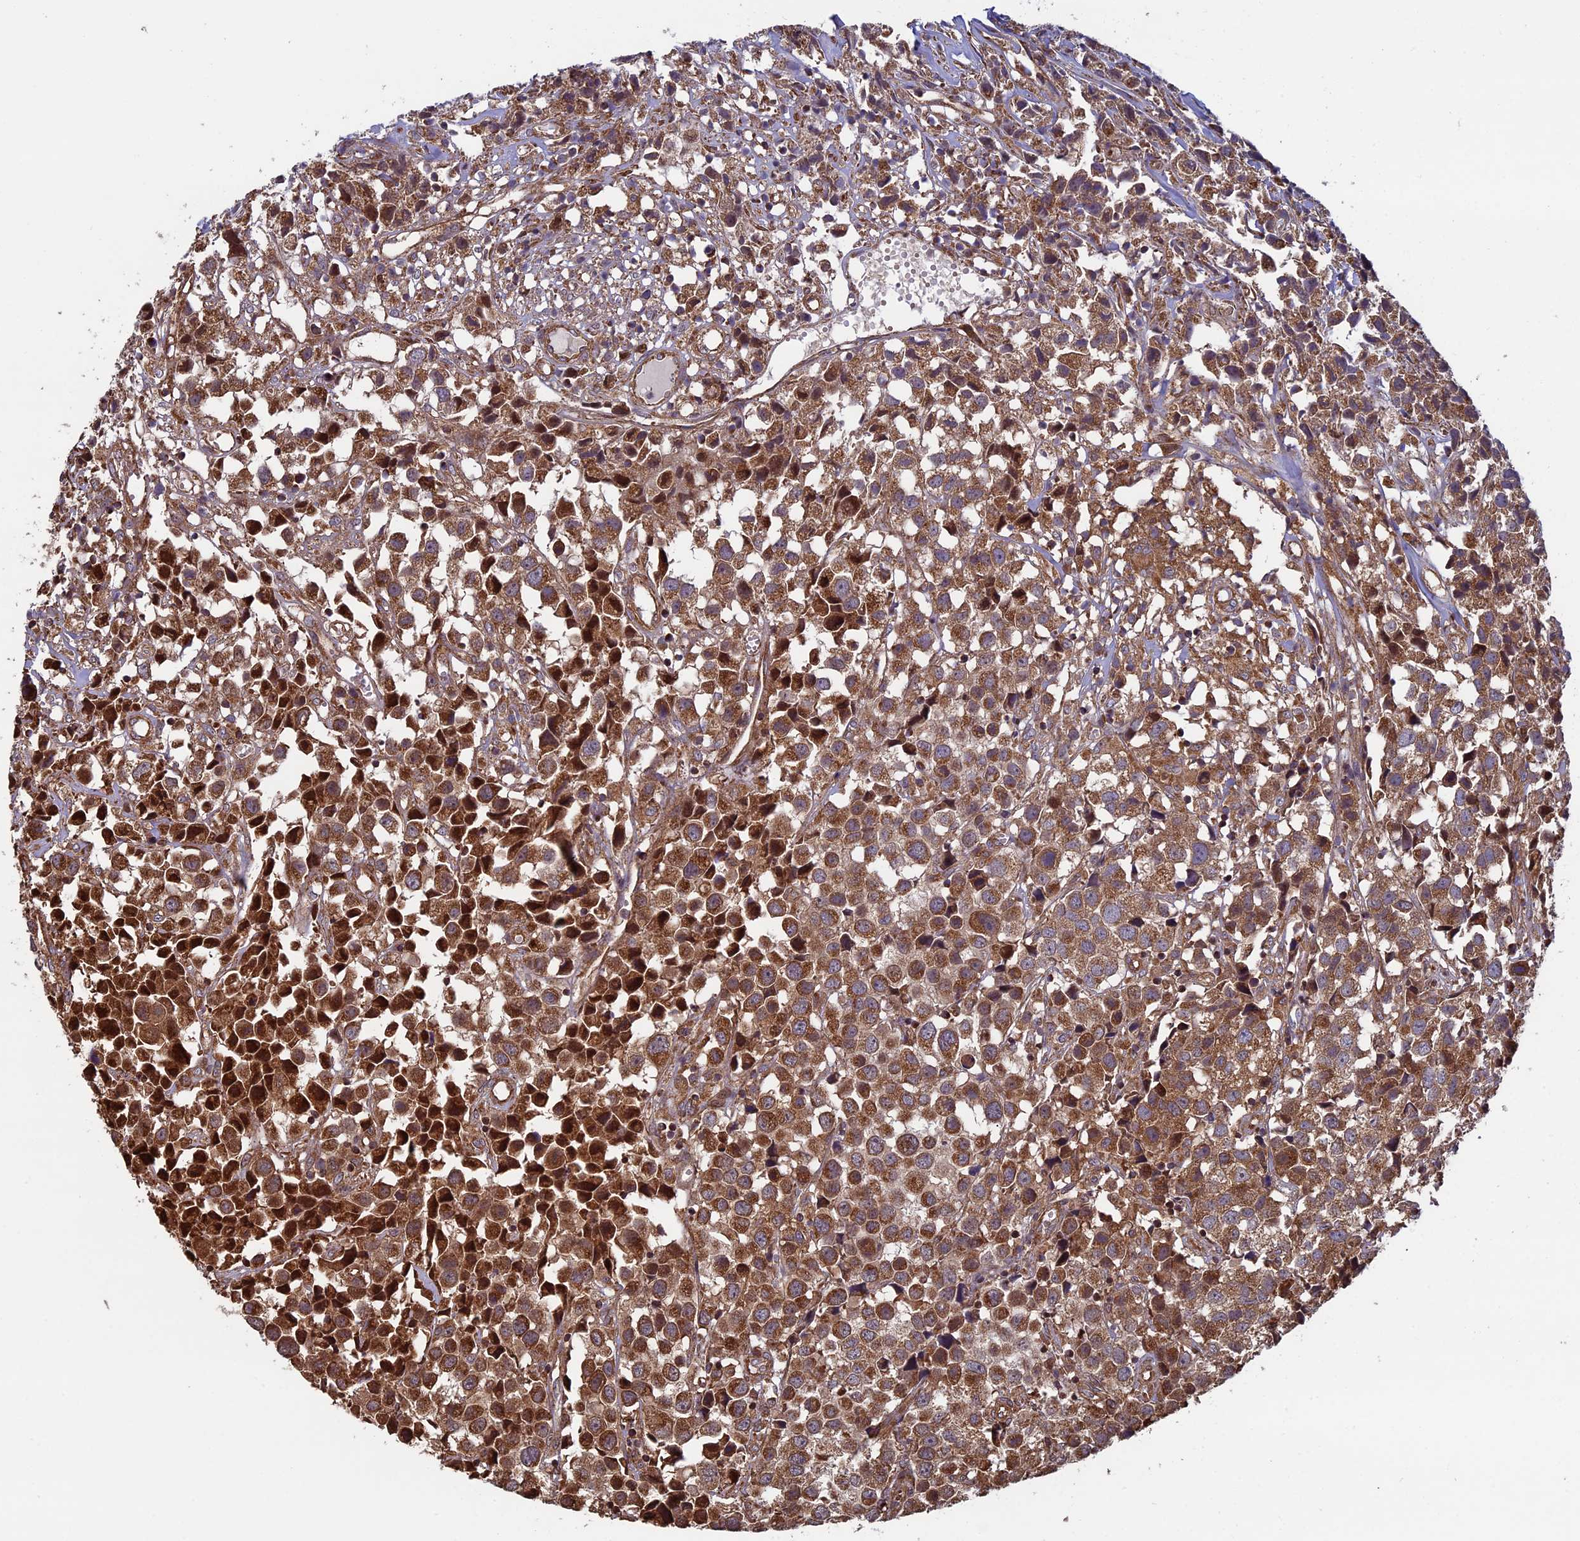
{"staining": {"intensity": "strong", "quantity": ">75%", "location": "cytoplasmic/membranous"}, "tissue": "urothelial cancer", "cell_type": "Tumor cells", "image_type": "cancer", "snomed": [{"axis": "morphology", "description": "Urothelial carcinoma, High grade"}, {"axis": "topography", "description": "Urinary bladder"}], "caption": "This photomicrograph shows immunohistochemistry staining of human high-grade urothelial carcinoma, with high strong cytoplasmic/membranous staining in about >75% of tumor cells.", "gene": "CCDC8", "patient": {"sex": "female", "age": 75}}